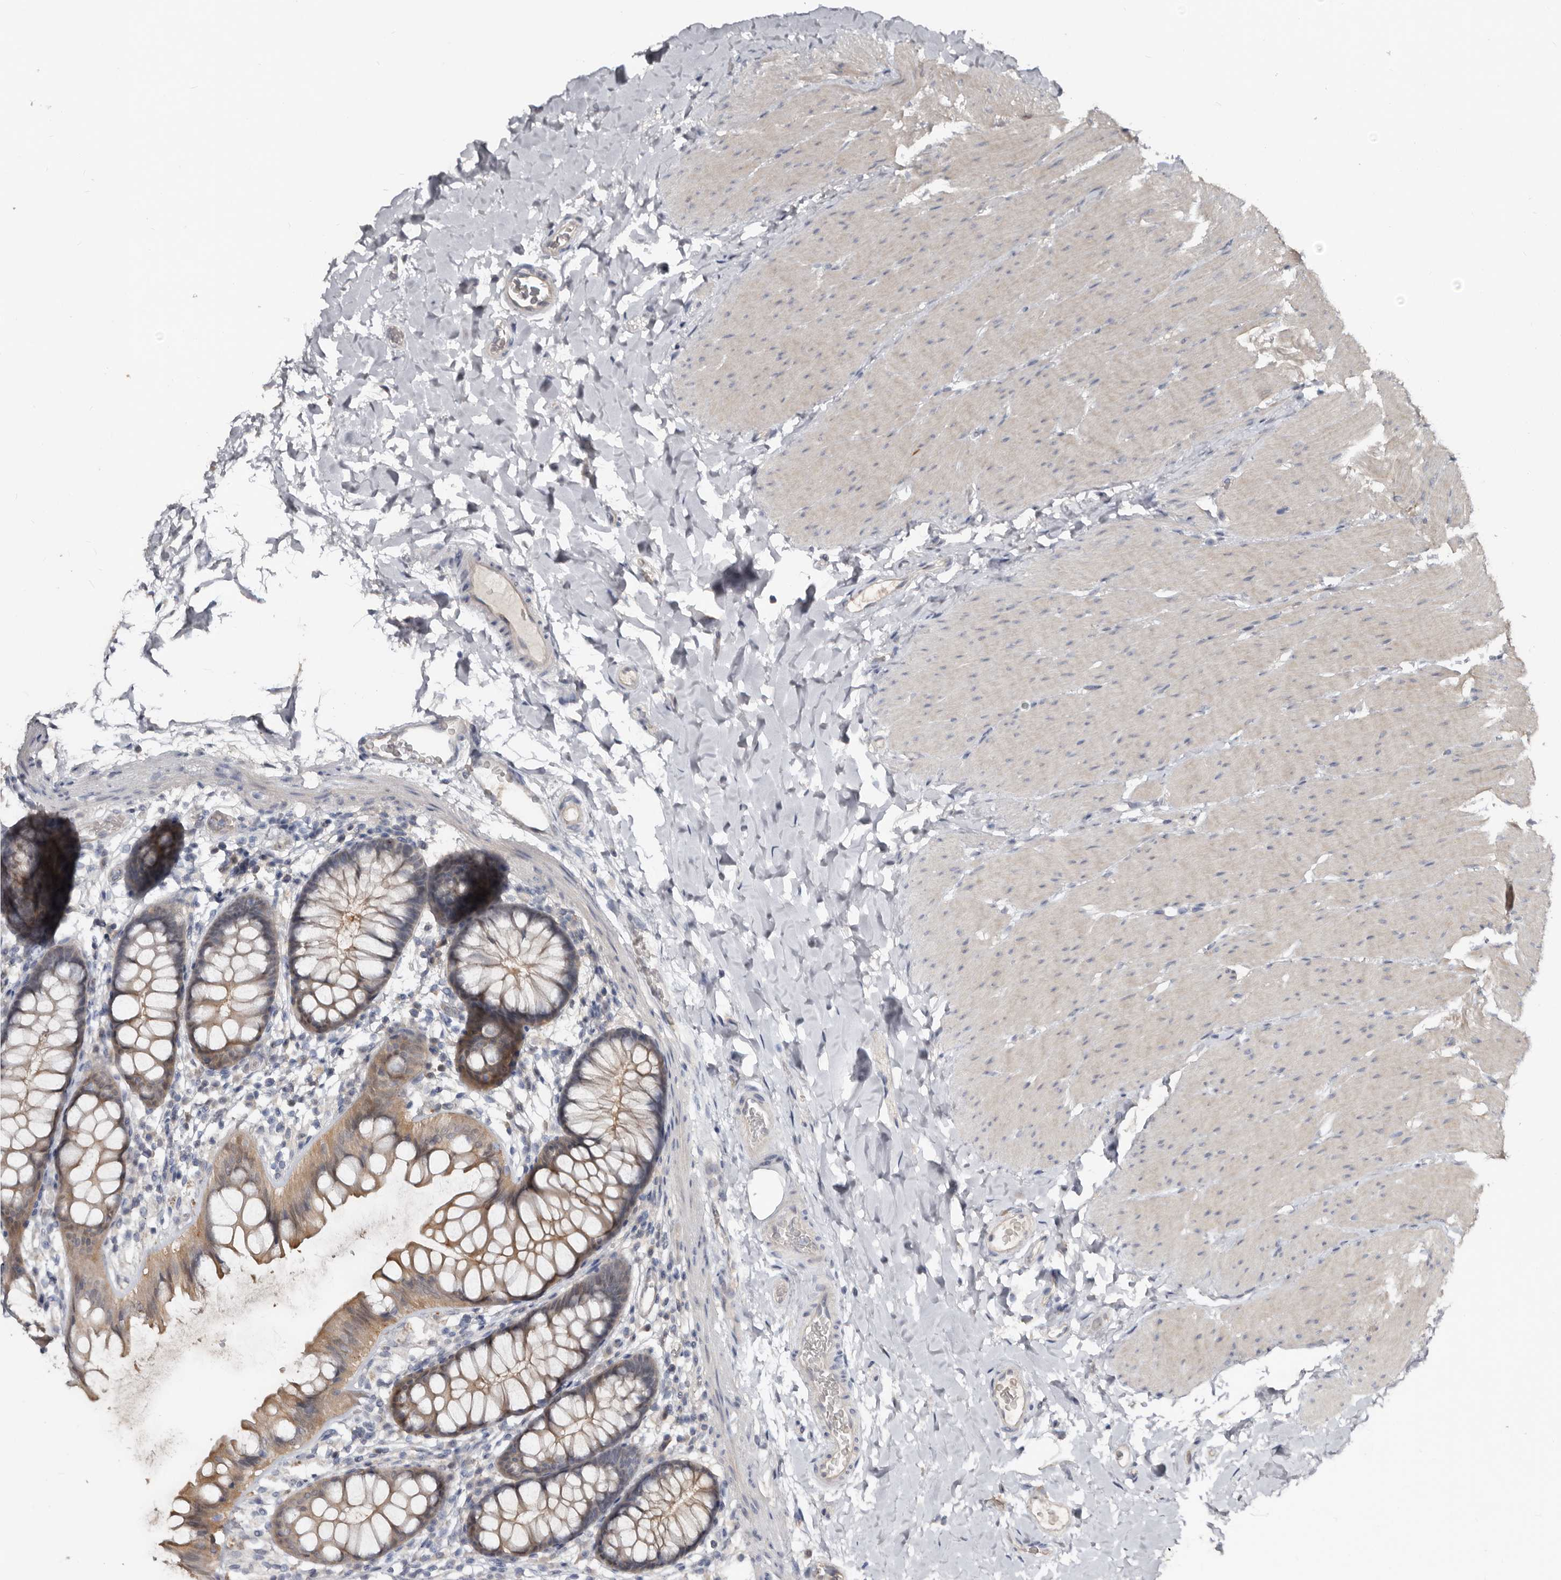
{"staining": {"intensity": "negative", "quantity": "none", "location": "none"}, "tissue": "colon", "cell_type": "Endothelial cells", "image_type": "normal", "snomed": [{"axis": "morphology", "description": "Normal tissue, NOS"}, {"axis": "topography", "description": "Colon"}], "caption": "Immunohistochemistry (IHC) of unremarkable colon shows no expression in endothelial cells. (Stains: DAB (3,3'-diaminobenzidine) IHC with hematoxylin counter stain, Microscopy: brightfield microscopy at high magnification).", "gene": "RBKS", "patient": {"sex": "female", "age": 62}}